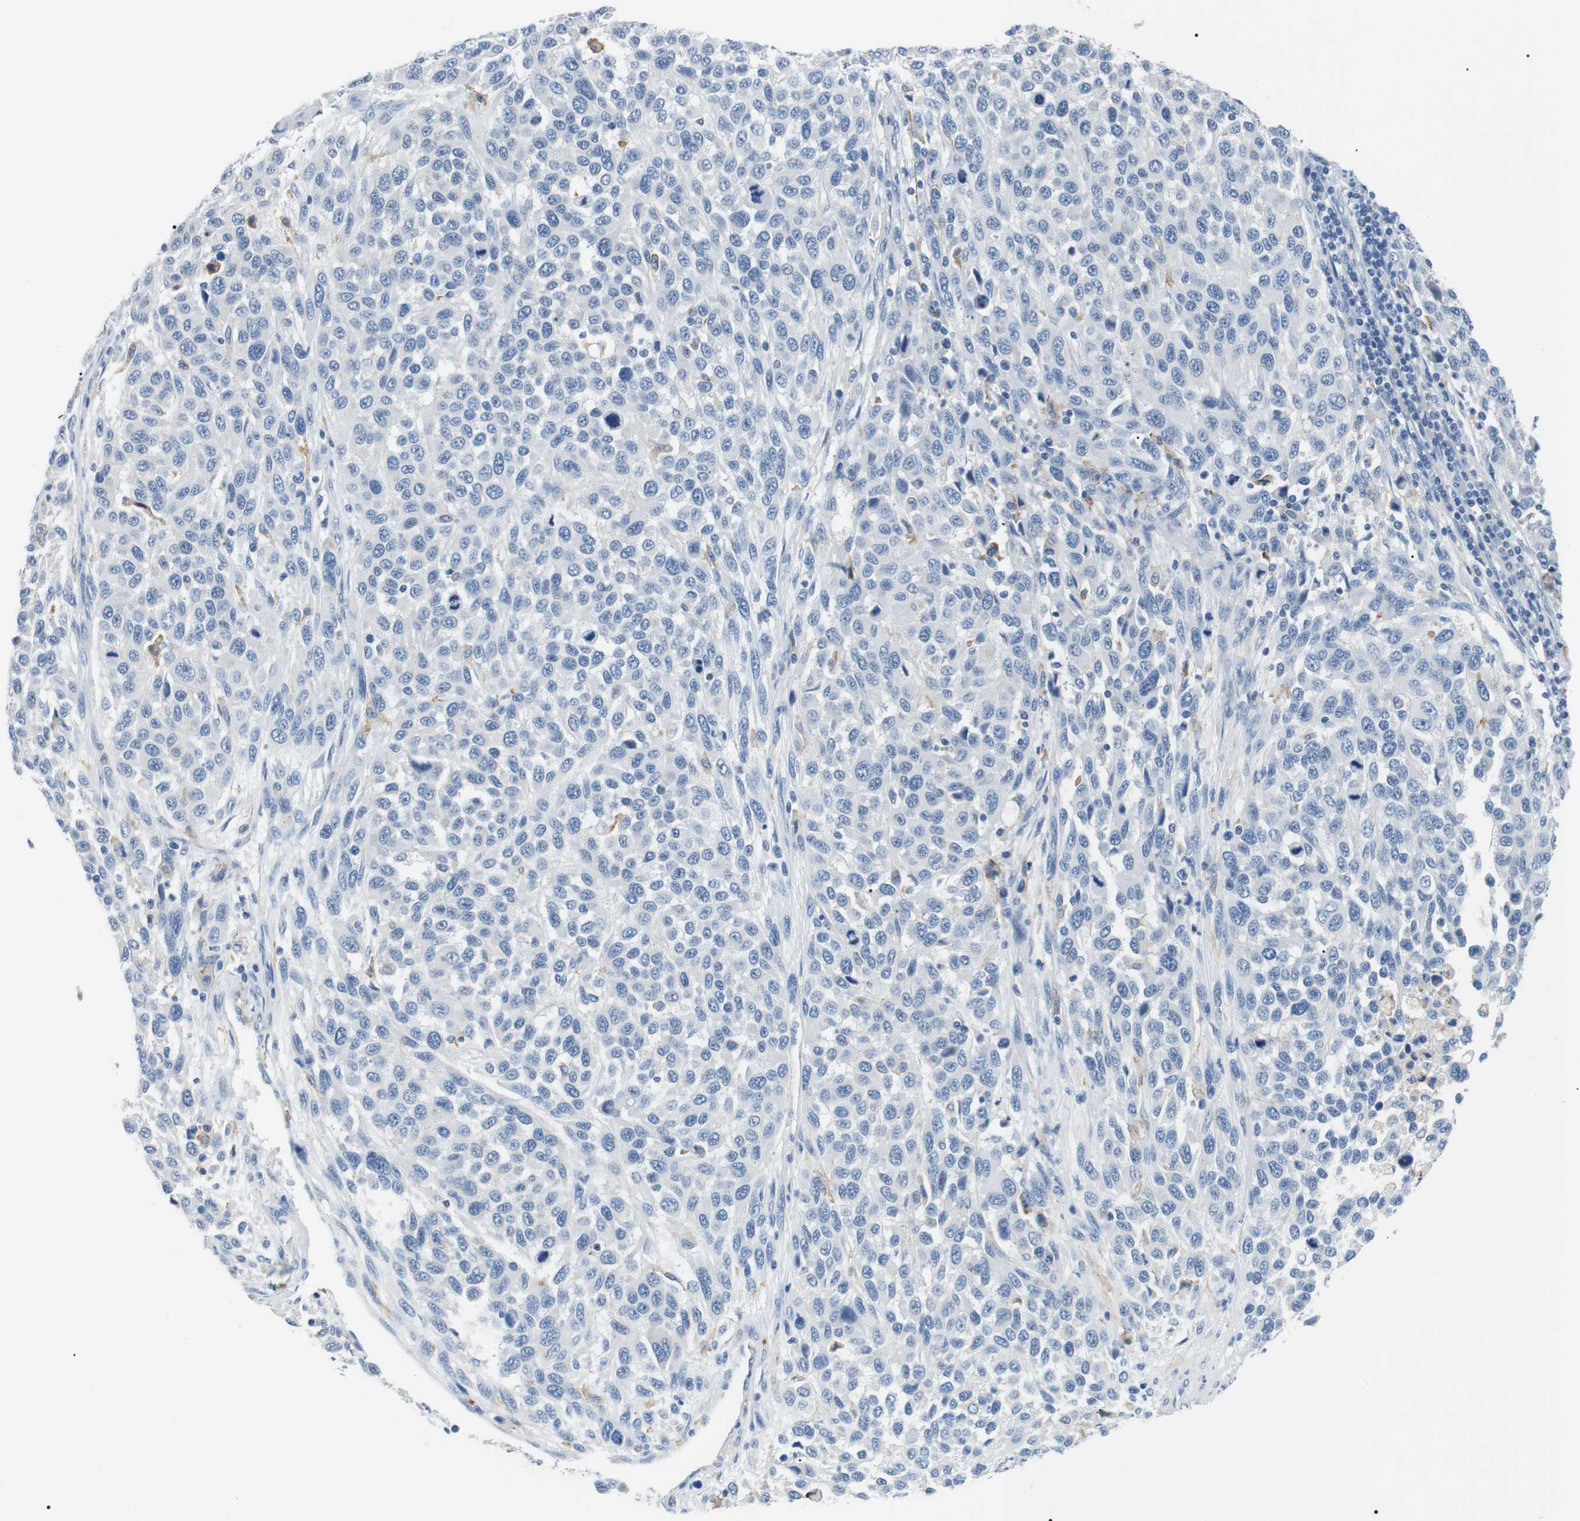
{"staining": {"intensity": "negative", "quantity": "none", "location": "none"}, "tissue": "melanoma", "cell_type": "Tumor cells", "image_type": "cancer", "snomed": [{"axis": "morphology", "description": "Malignant melanoma, Metastatic site"}, {"axis": "topography", "description": "Lymph node"}], "caption": "DAB immunohistochemical staining of malignant melanoma (metastatic site) demonstrates no significant staining in tumor cells.", "gene": "FCGRT", "patient": {"sex": "male", "age": 61}}